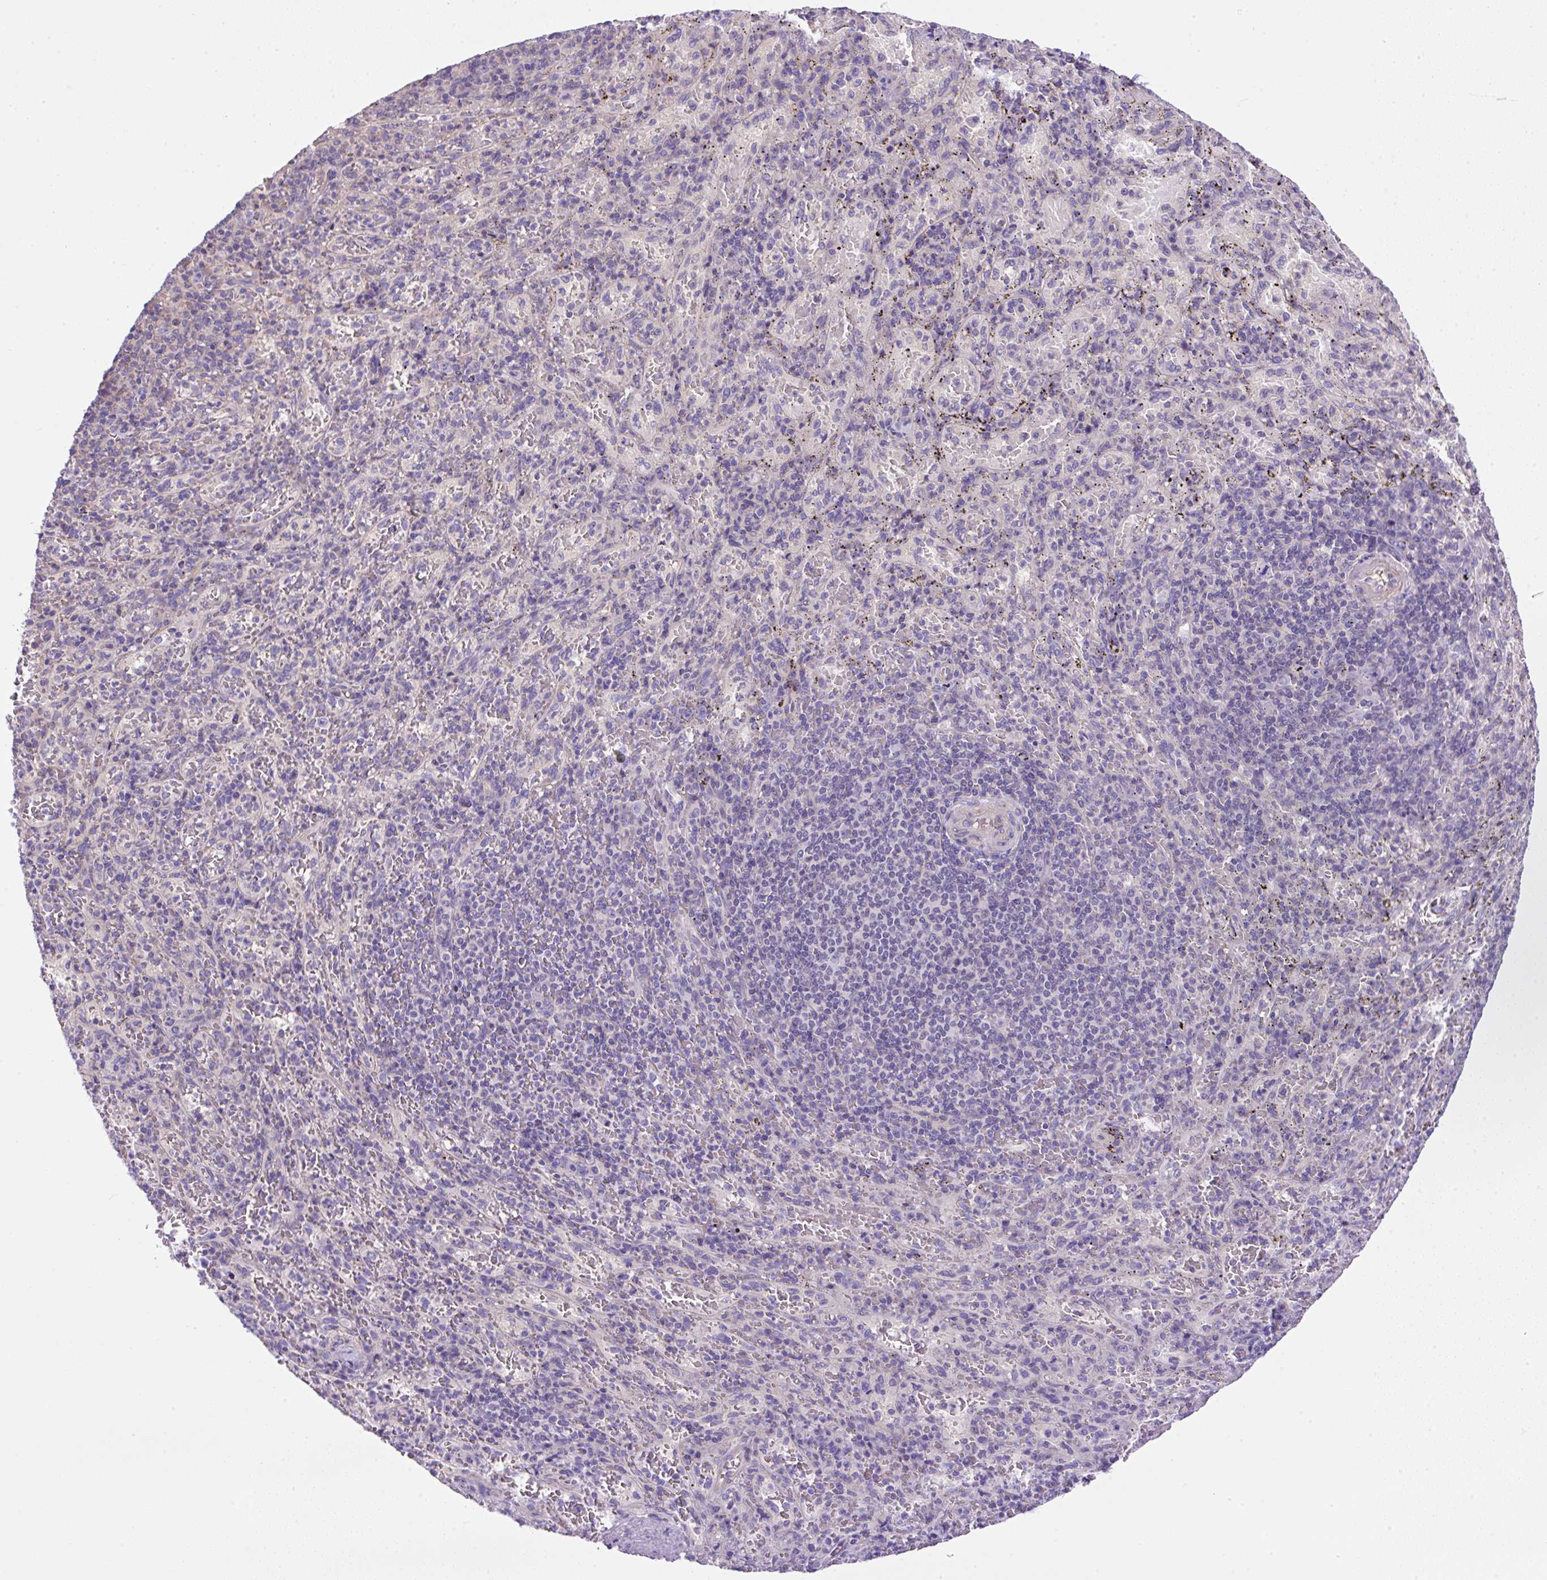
{"staining": {"intensity": "negative", "quantity": "none", "location": "none"}, "tissue": "spleen", "cell_type": "Cells in red pulp", "image_type": "normal", "snomed": [{"axis": "morphology", "description": "Normal tissue, NOS"}, {"axis": "topography", "description": "Spleen"}], "caption": "Immunohistochemistry histopathology image of unremarkable spleen: spleen stained with DAB reveals no significant protein expression in cells in red pulp.", "gene": "NPTN", "patient": {"sex": "male", "age": 57}}